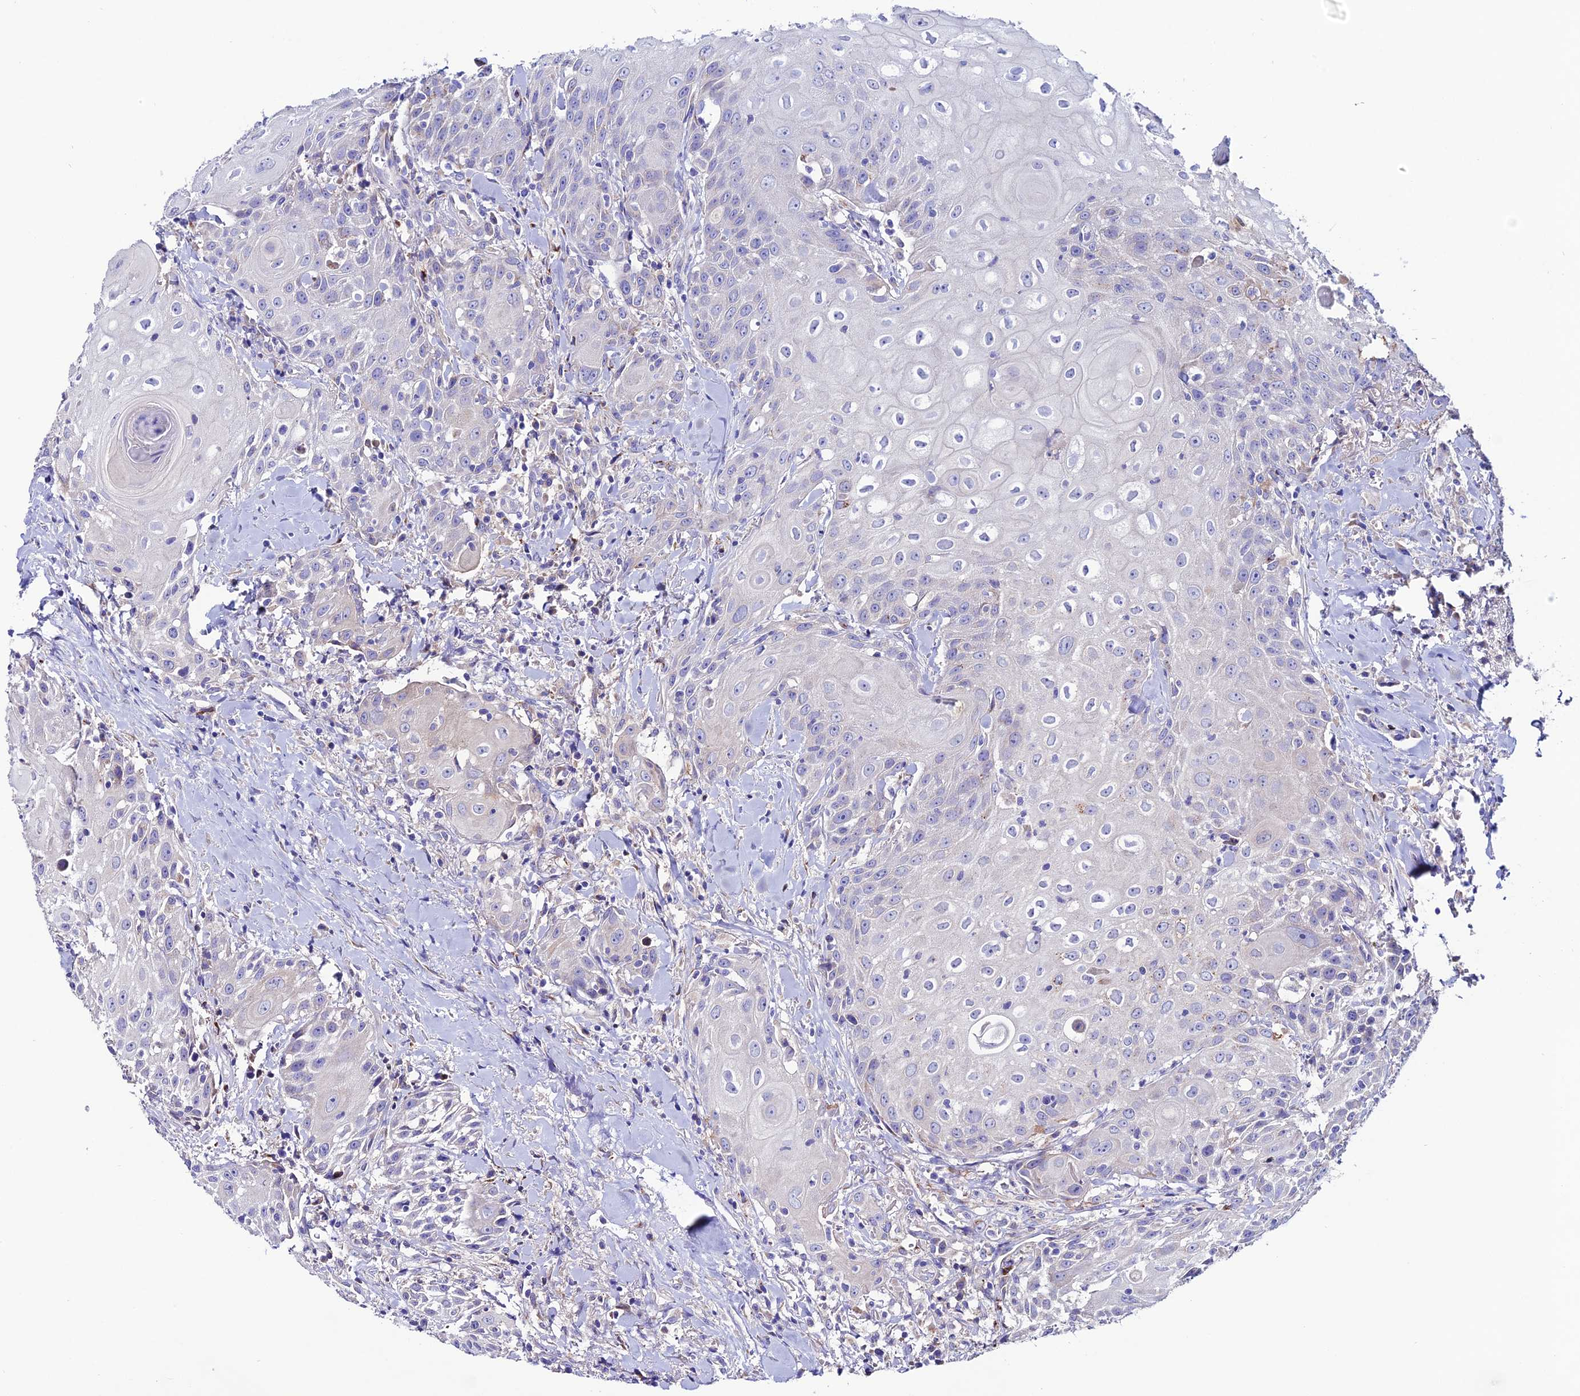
{"staining": {"intensity": "negative", "quantity": "none", "location": "none"}, "tissue": "head and neck cancer", "cell_type": "Tumor cells", "image_type": "cancer", "snomed": [{"axis": "morphology", "description": "Squamous cell carcinoma, NOS"}, {"axis": "topography", "description": "Oral tissue"}, {"axis": "topography", "description": "Head-Neck"}], "caption": "Immunohistochemical staining of human squamous cell carcinoma (head and neck) reveals no significant expression in tumor cells. The staining is performed using DAB brown chromogen with nuclei counter-stained in using hematoxylin.", "gene": "OR51Q1", "patient": {"sex": "female", "age": 82}}